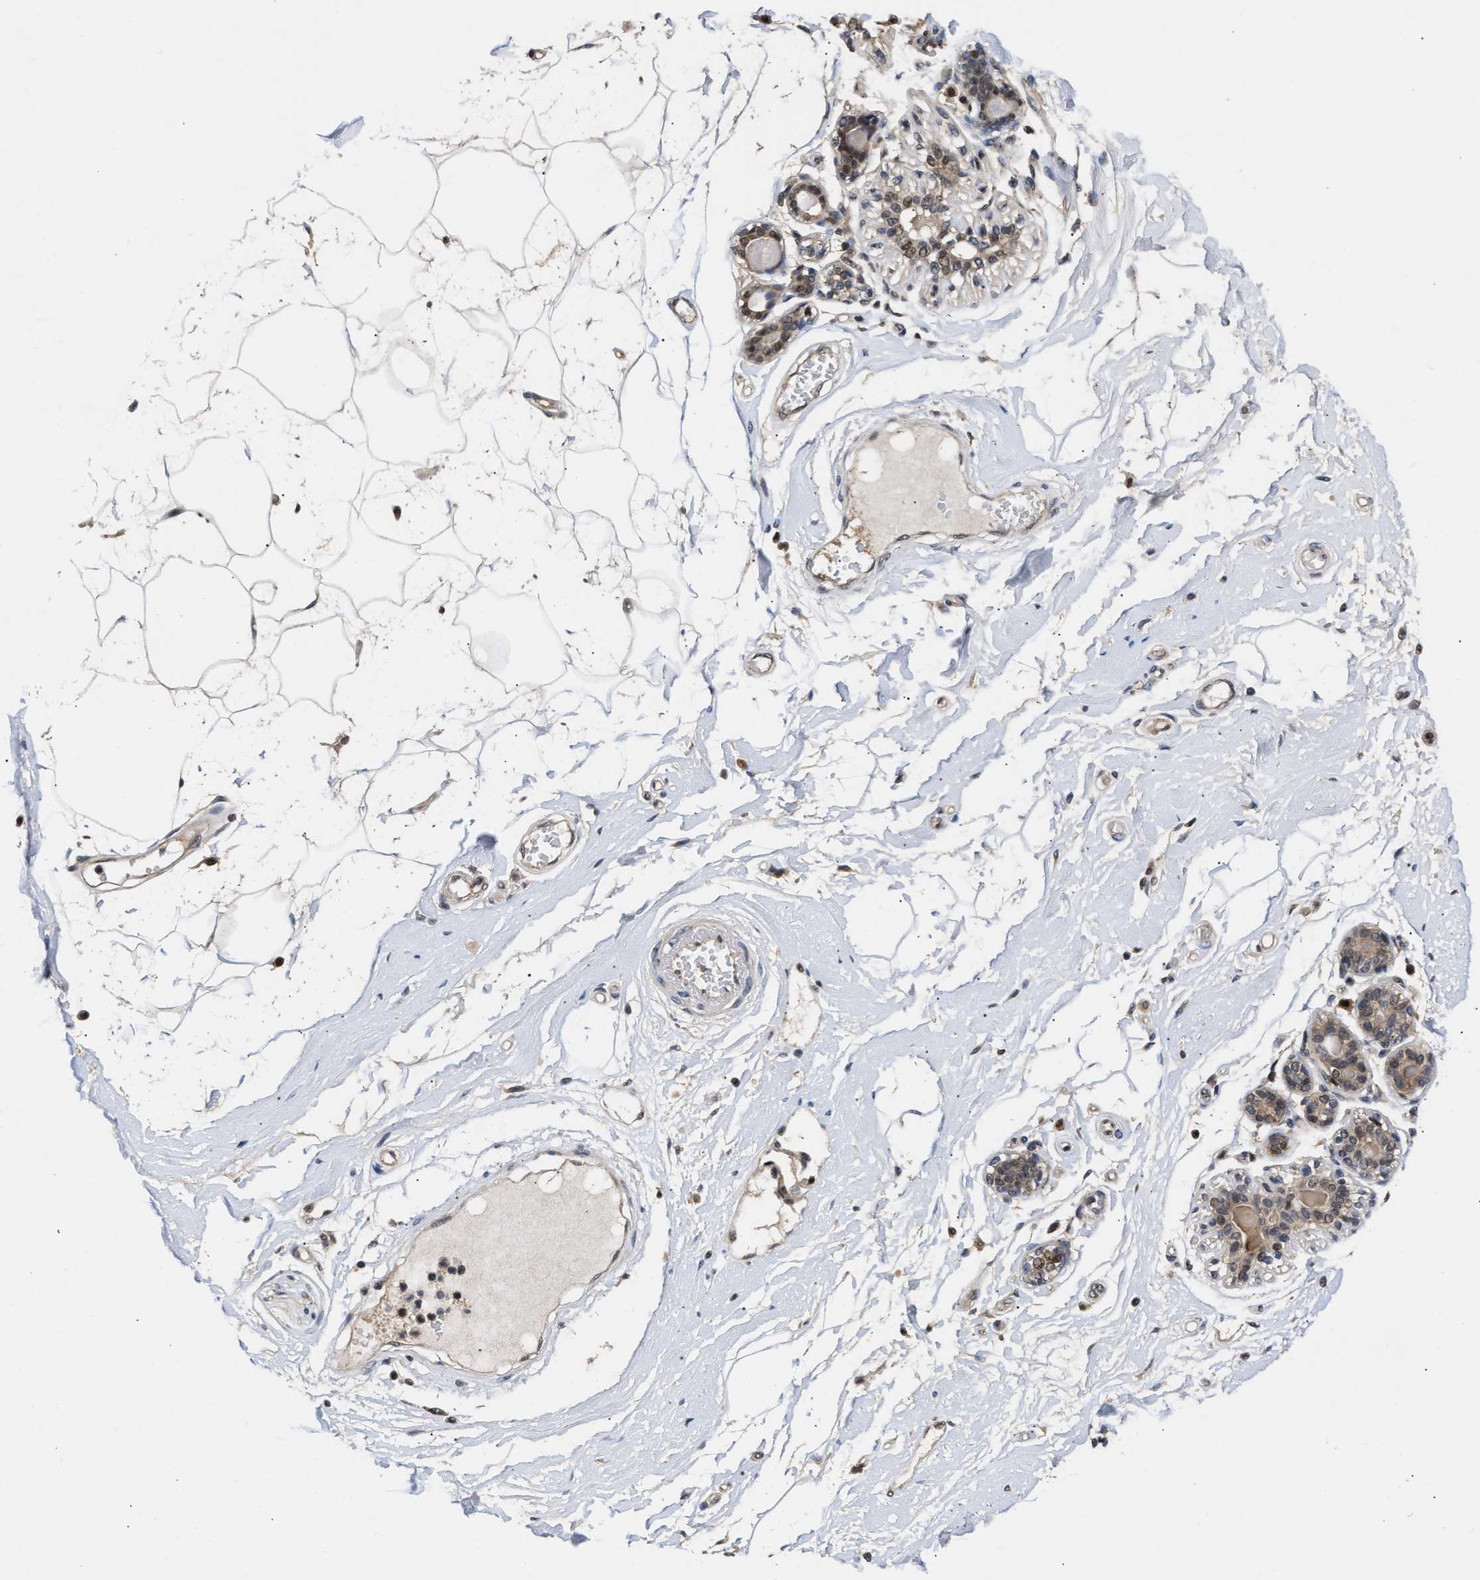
{"staining": {"intensity": "negative", "quantity": "none", "location": "none"}, "tissue": "breast", "cell_type": "Adipocytes", "image_type": "normal", "snomed": [{"axis": "morphology", "description": "Normal tissue, NOS"}, {"axis": "morphology", "description": "Lobular carcinoma"}, {"axis": "topography", "description": "Breast"}], "caption": "Immunohistochemistry (IHC) histopathology image of normal breast stained for a protein (brown), which reveals no staining in adipocytes.", "gene": "CLIP2", "patient": {"sex": "female", "age": 59}}